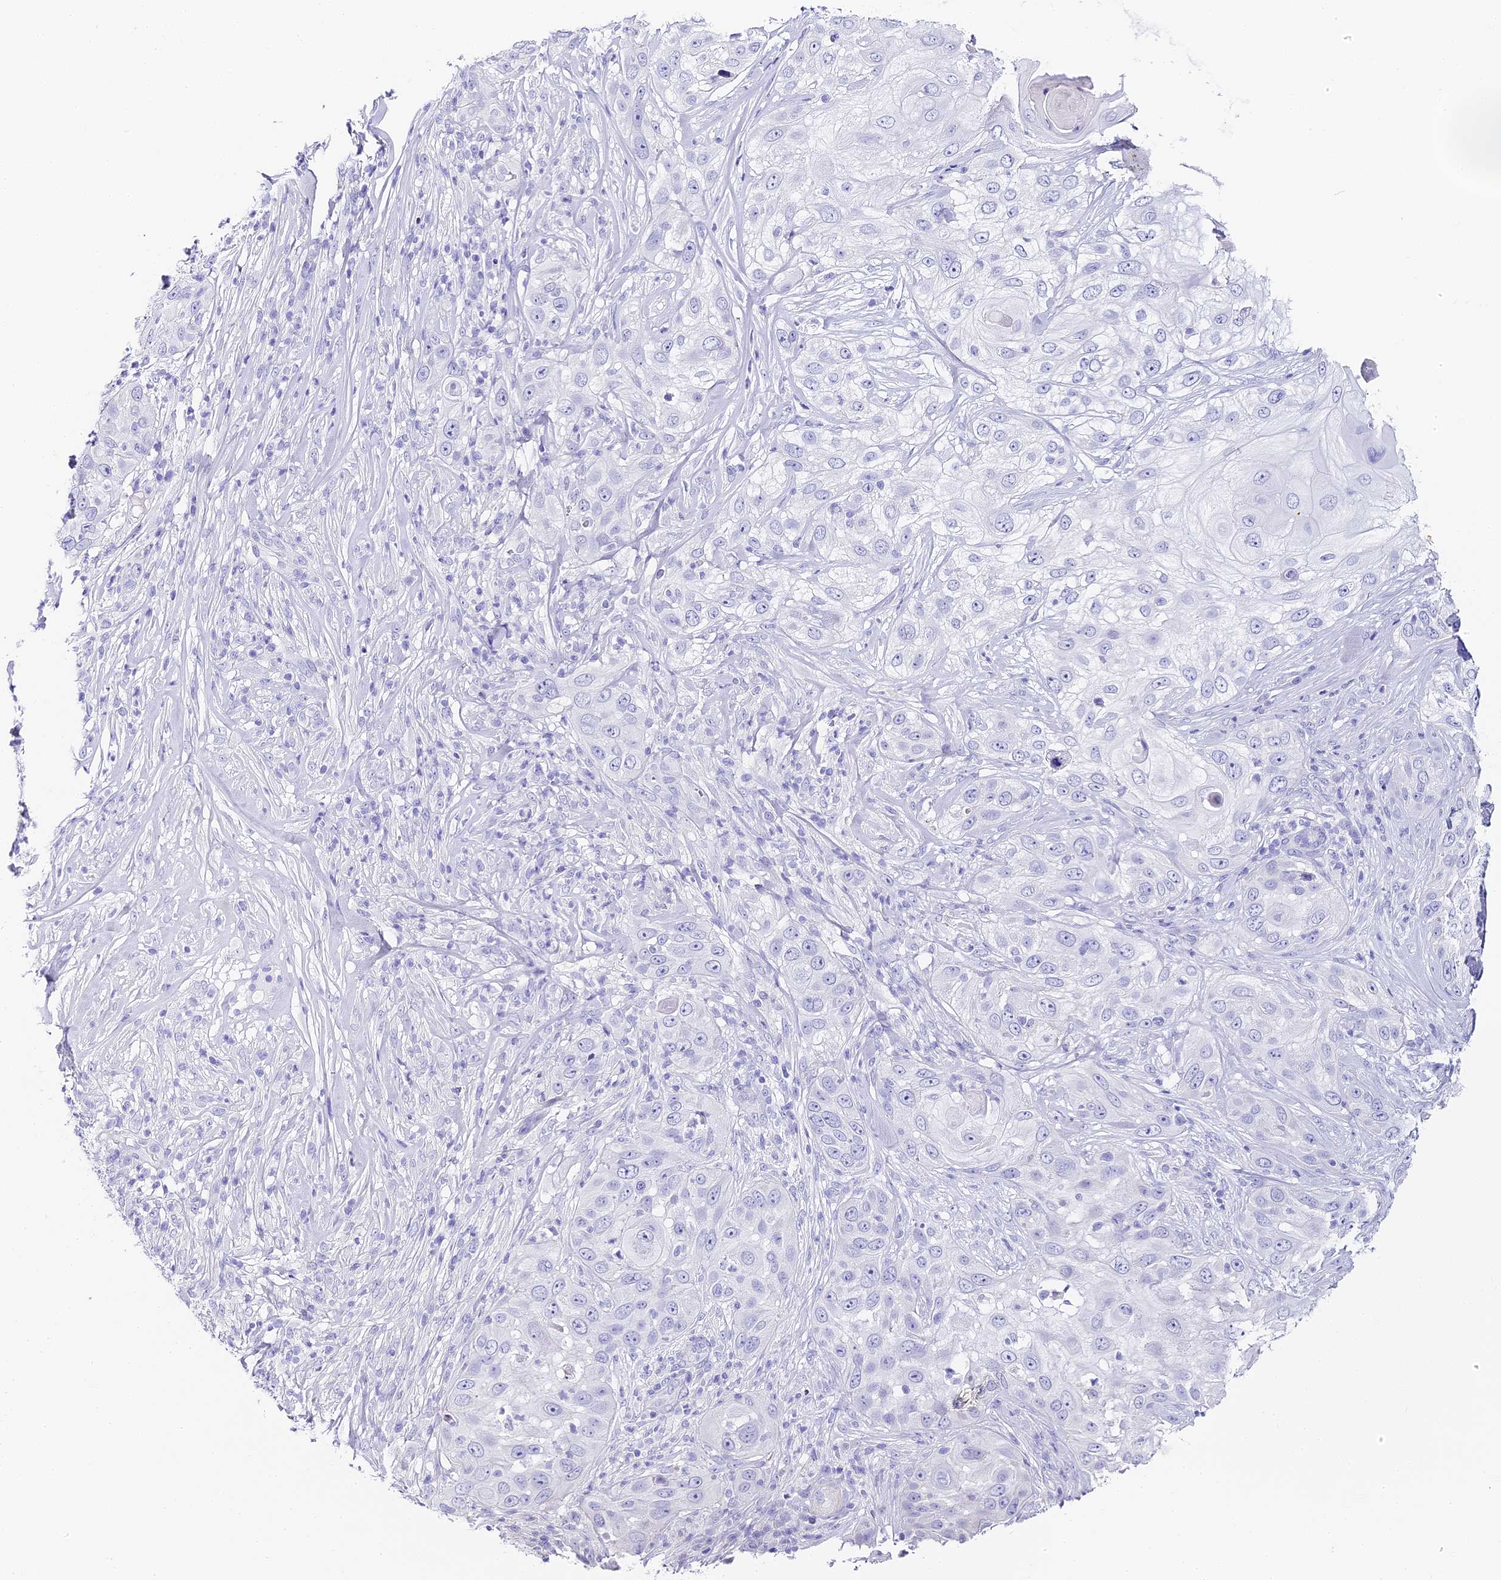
{"staining": {"intensity": "negative", "quantity": "none", "location": "none"}, "tissue": "skin cancer", "cell_type": "Tumor cells", "image_type": "cancer", "snomed": [{"axis": "morphology", "description": "Squamous cell carcinoma, NOS"}, {"axis": "topography", "description": "Skin"}], "caption": "Photomicrograph shows no protein expression in tumor cells of skin cancer tissue. (DAB immunohistochemistry (IHC), high magnification).", "gene": "ABHD14A-ACY1", "patient": {"sex": "female", "age": 44}}